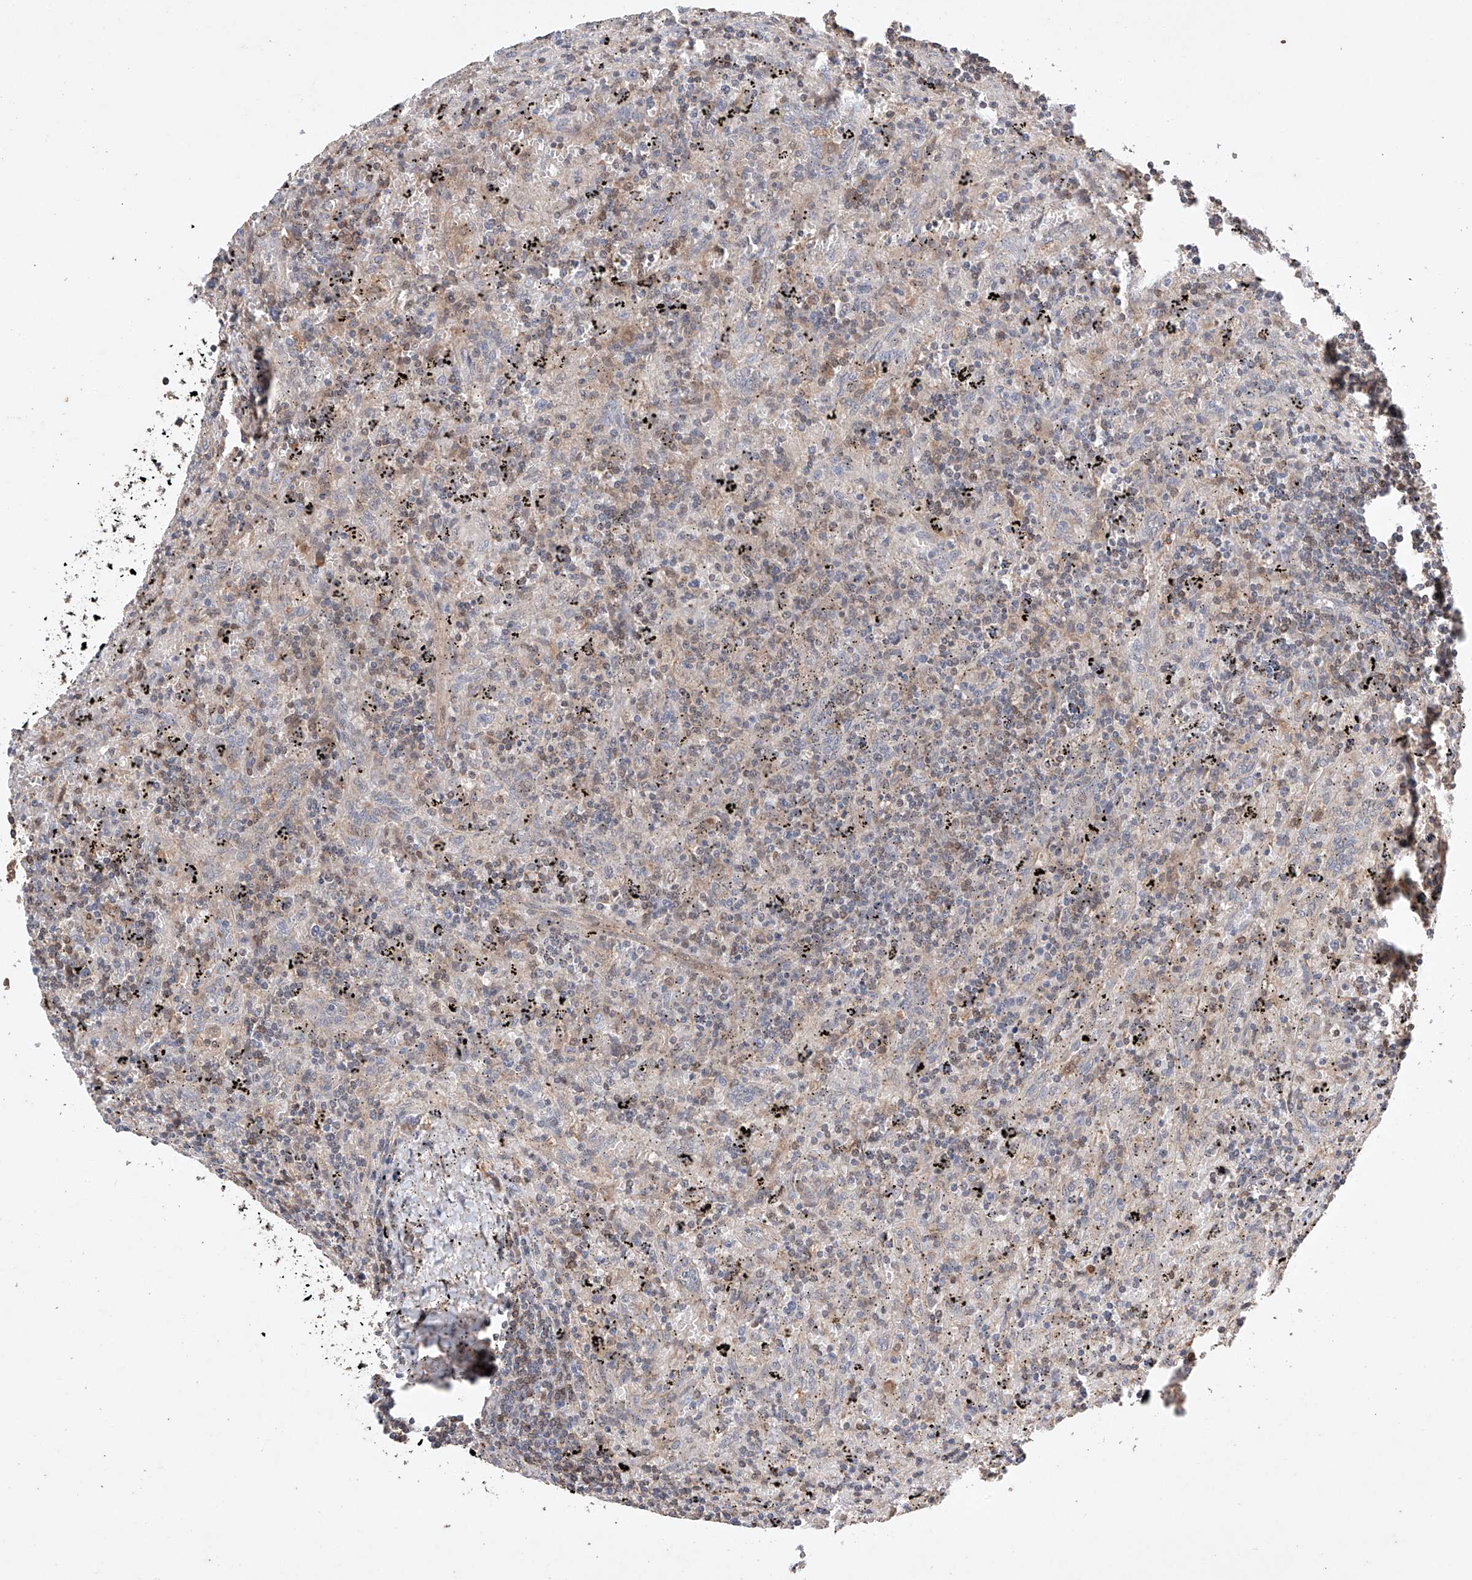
{"staining": {"intensity": "weak", "quantity": "25%-75%", "location": "cytoplasmic/membranous,nuclear"}, "tissue": "lymphoma", "cell_type": "Tumor cells", "image_type": "cancer", "snomed": [{"axis": "morphology", "description": "Malignant lymphoma, non-Hodgkin's type, Low grade"}, {"axis": "topography", "description": "Spleen"}], "caption": "Weak cytoplasmic/membranous and nuclear staining is identified in about 25%-75% of tumor cells in malignant lymphoma, non-Hodgkin's type (low-grade).", "gene": "LURAP1", "patient": {"sex": "male", "age": 76}}